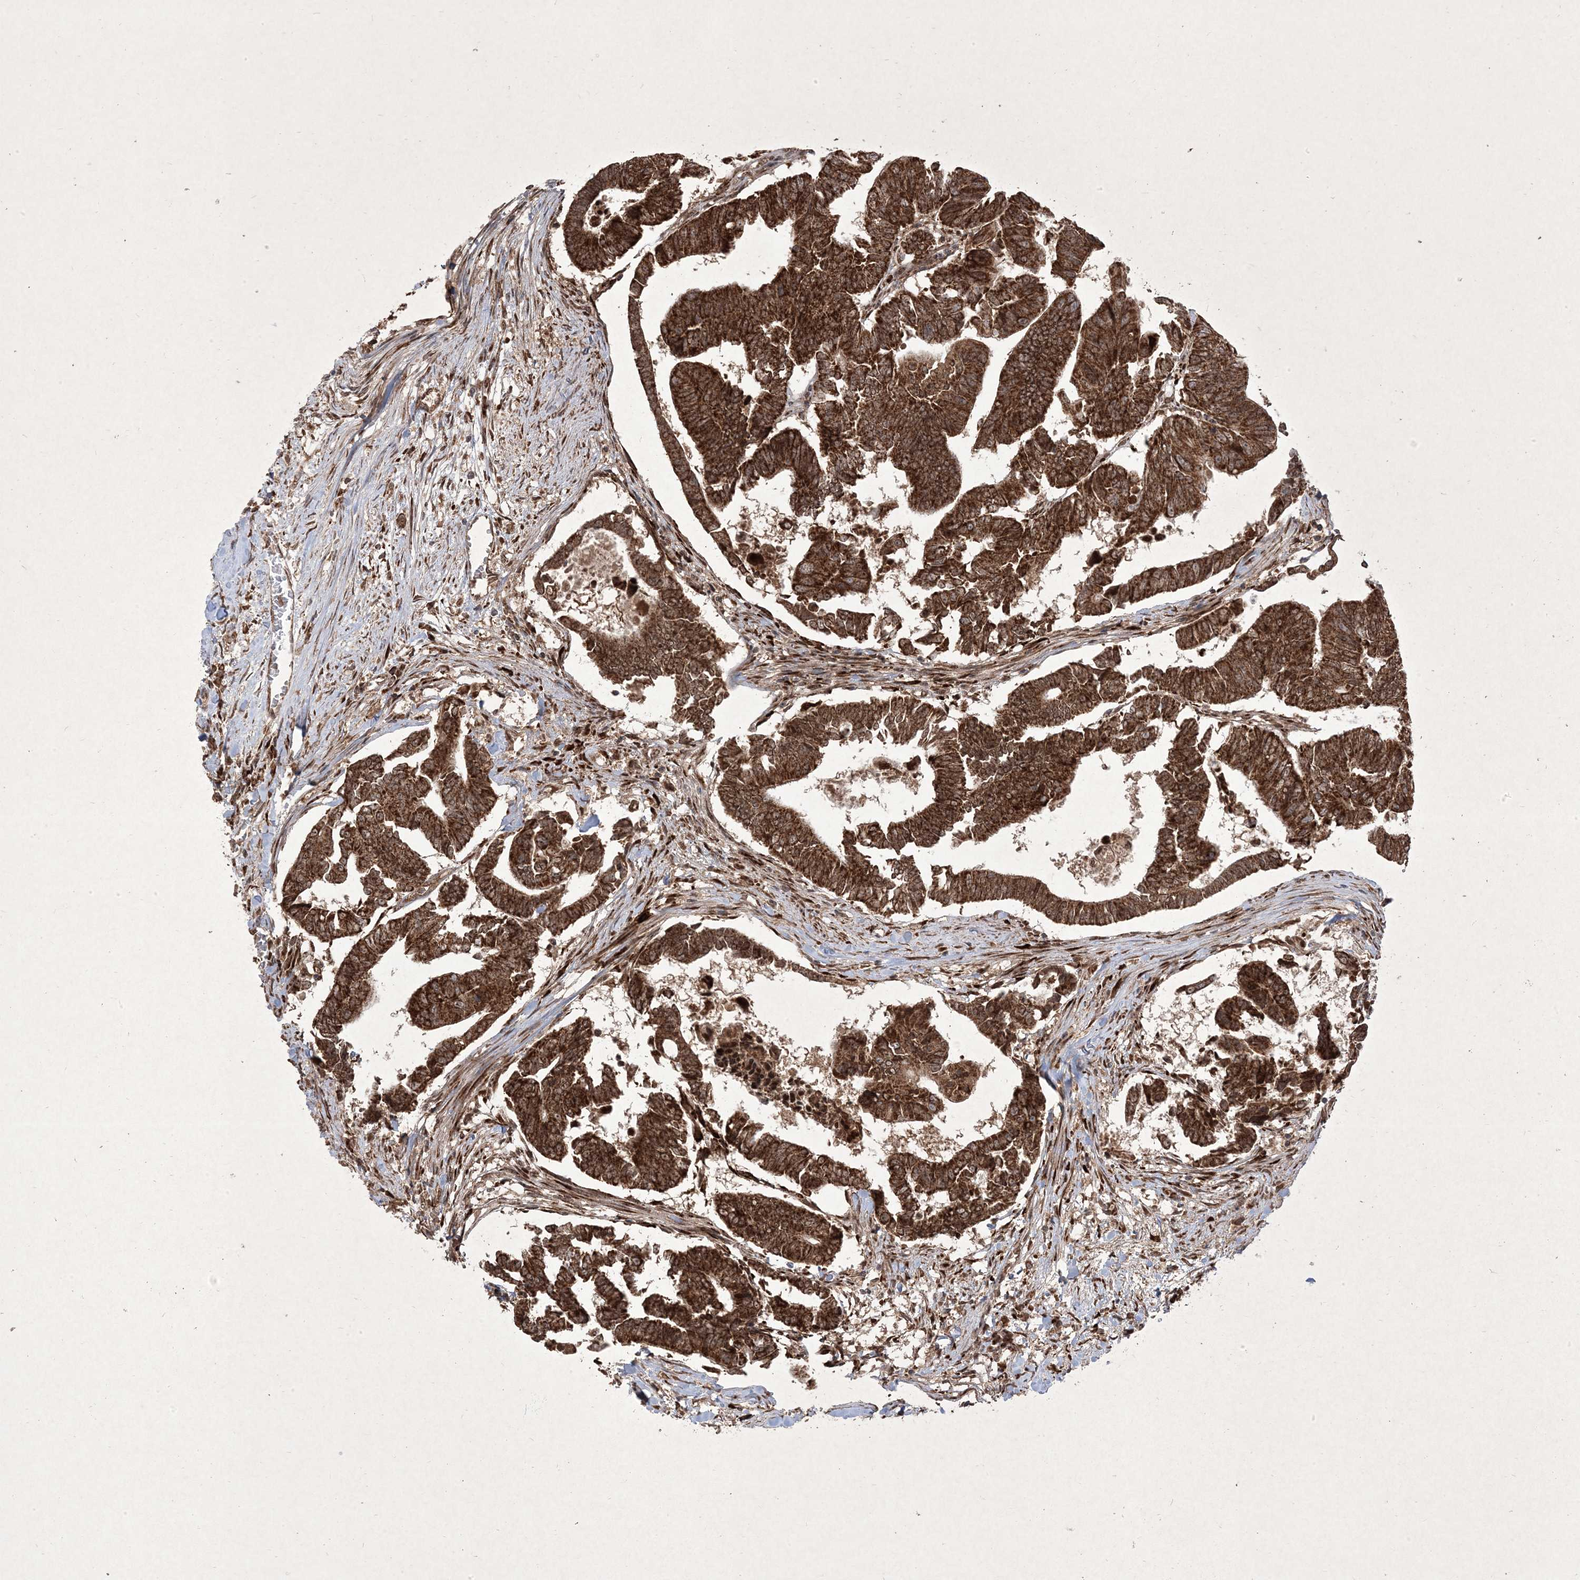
{"staining": {"intensity": "strong", "quantity": ">75%", "location": "cytoplasmic/membranous,nuclear"}, "tissue": "colorectal cancer", "cell_type": "Tumor cells", "image_type": "cancer", "snomed": [{"axis": "morphology", "description": "Adenocarcinoma, NOS"}, {"axis": "topography", "description": "Rectum"}], "caption": "IHC micrograph of neoplastic tissue: colorectal cancer stained using immunohistochemistry exhibits high levels of strong protein expression localized specifically in the cytoplasmic/membranous and nuclear of tumor cells, appearing as a cytoplasmic/membranous and nuclear brown color.", "gene": "PLEKHM2", "patient": {"sex": "female", "age": 65}}